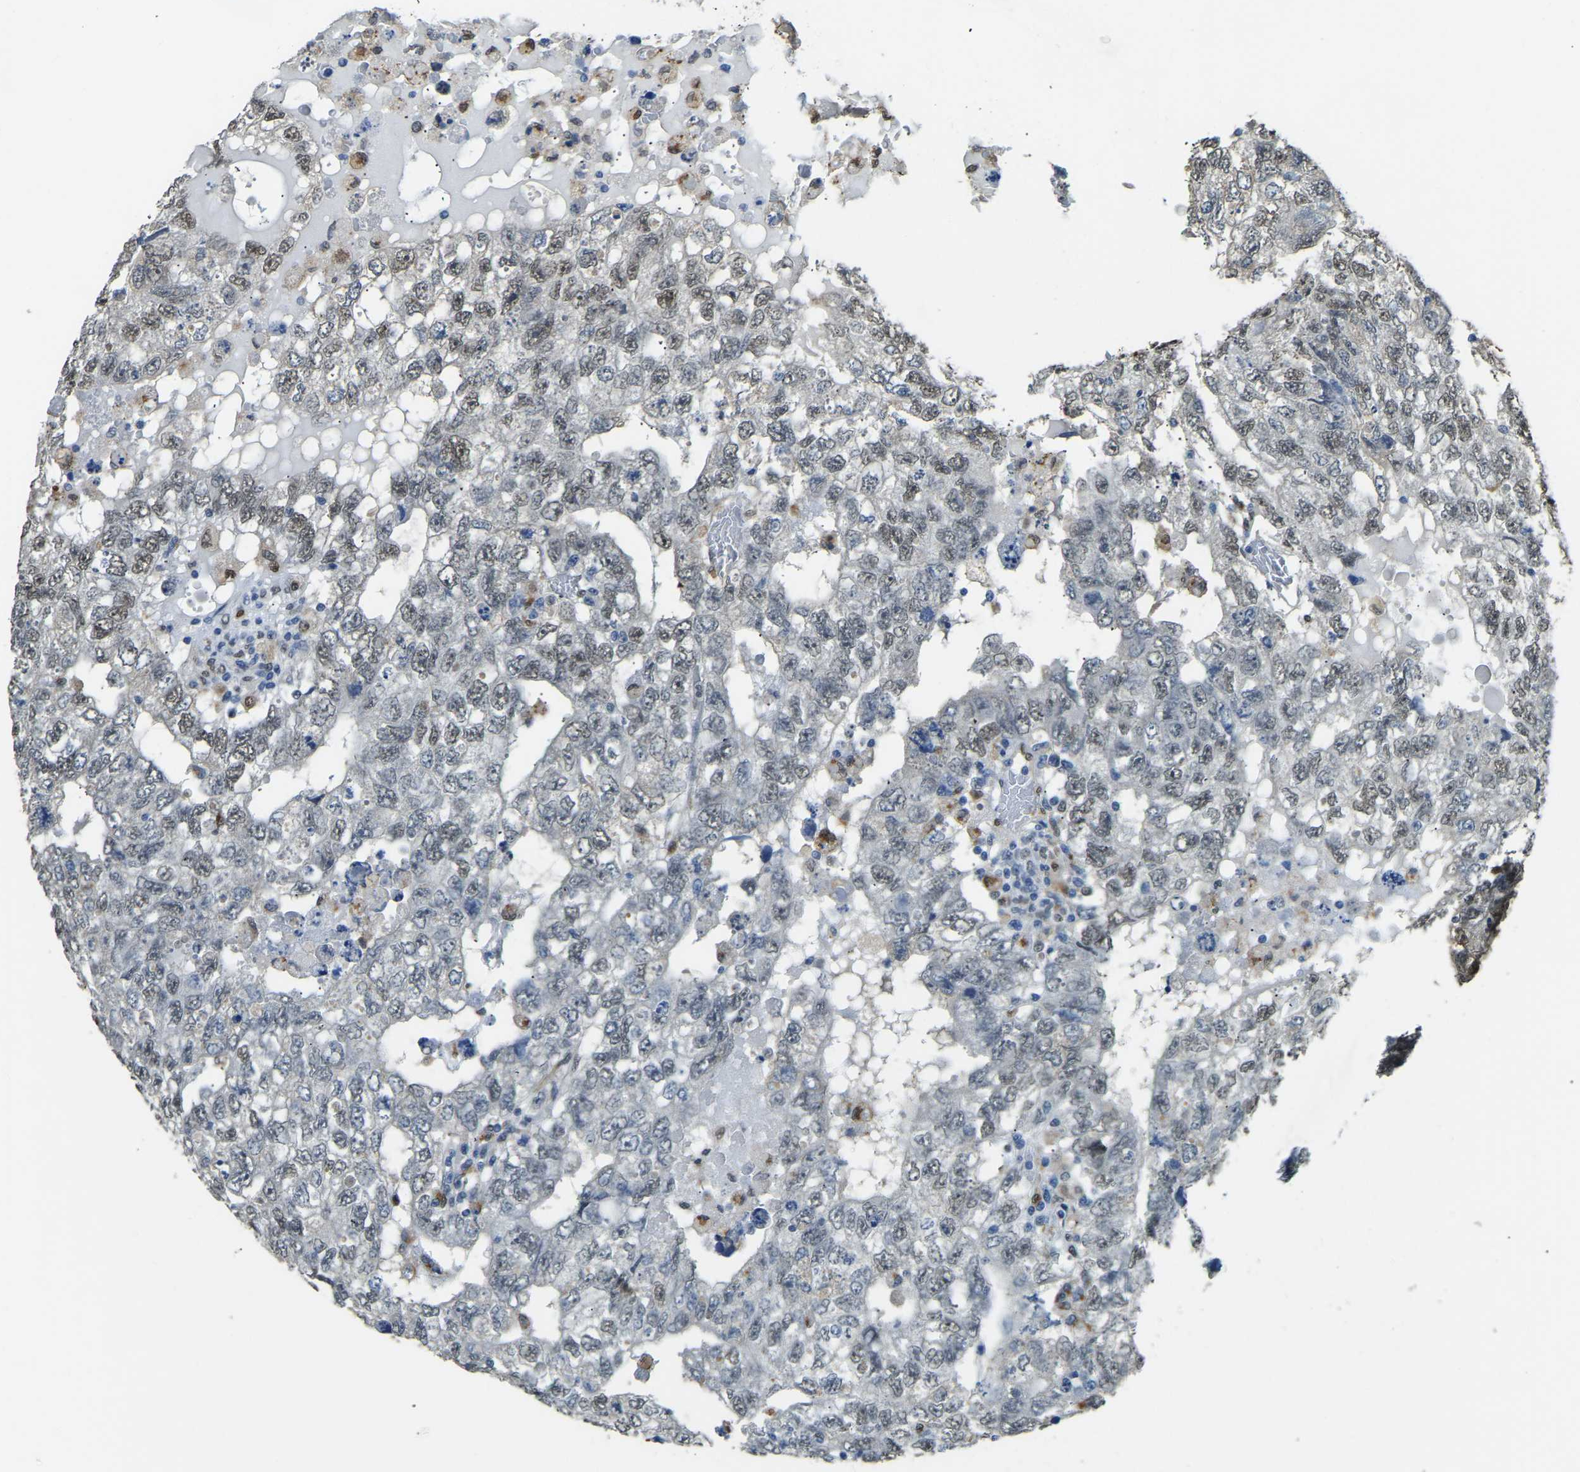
{"staining": {"intensity": "weak", "quantity": "25%-75%", "location": "nuclear"}, "tissue": "testis cancer", "cell_type": "Tumor cells", "image_type": "cancer", "snomed": [{"axis": "morphology", "description": "Carcinoma, Embryonal, NOS"}, {"axis": "topography", "description": "Testis"}], "caption": "Protein staining of testis cancer tissue exhibits weak nuclear expression in approximately 25%-75% of tumor cells.", "gene": "NANS", "patient": {"sex": "male", "age": 36}}